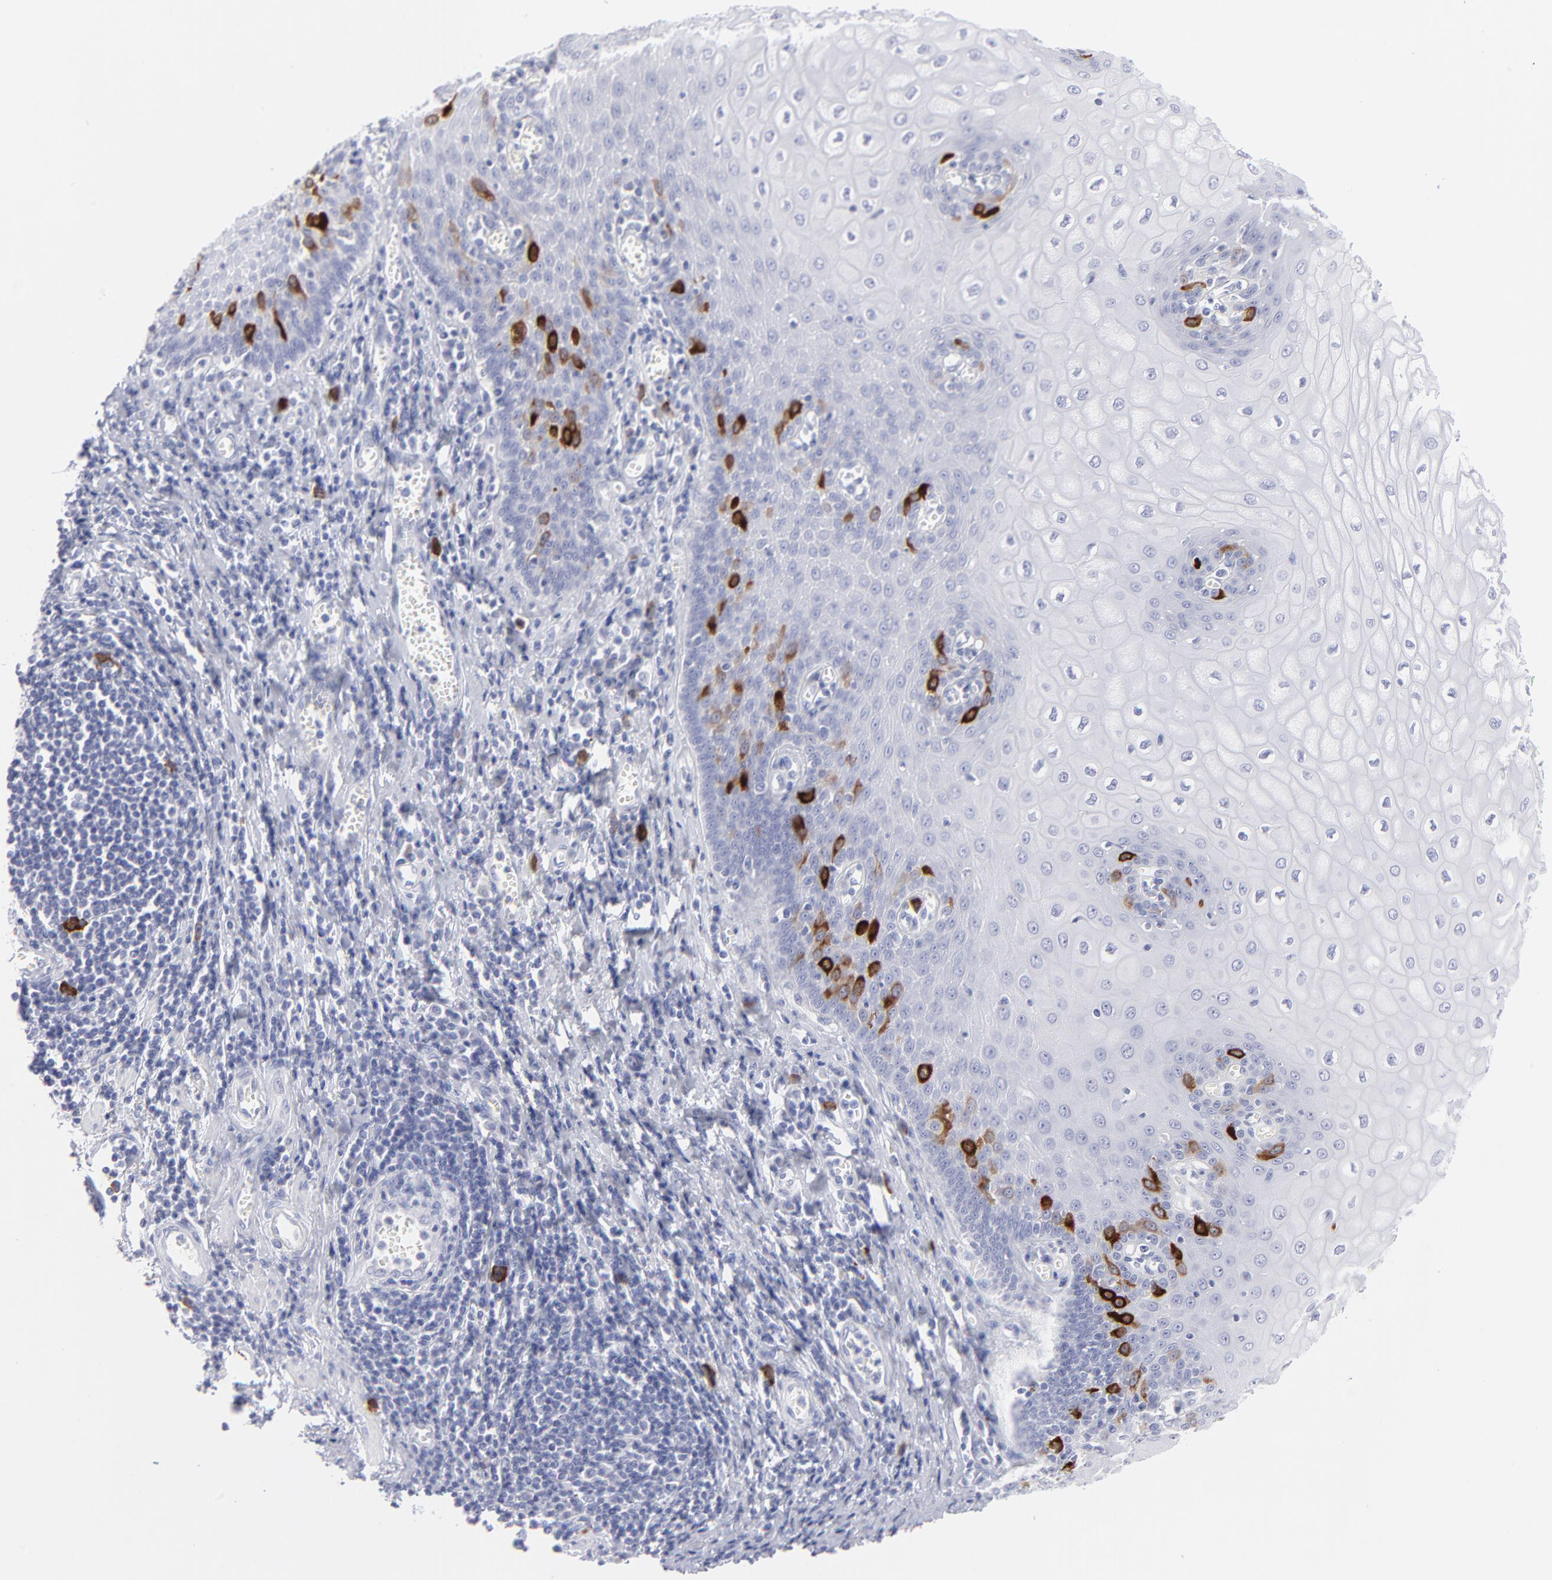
{"staining": {"intensity": "strong", "quantity": "<25%", "location": "cytoplasmic/membranous"}, "tissue": "esophagus", "cell_type": "Squamous epithelial cells", "image_type": "normal", "snomed": [{"axis": "morphology", "description": "Normal tissue, NOS"}, {"axis": "morphology", "description": "Squamous cell carcinoma, NOS"}, {"axis": "topography", "description": "Esophagus"}], "caption": "Squamous epithelial cells show medium levels of strong cytoplasmic/membranous staining in about <25% of cells in normal human esophagus.", "gene": "CCNB1", "patient": {"sex": "male", "age": 65}}